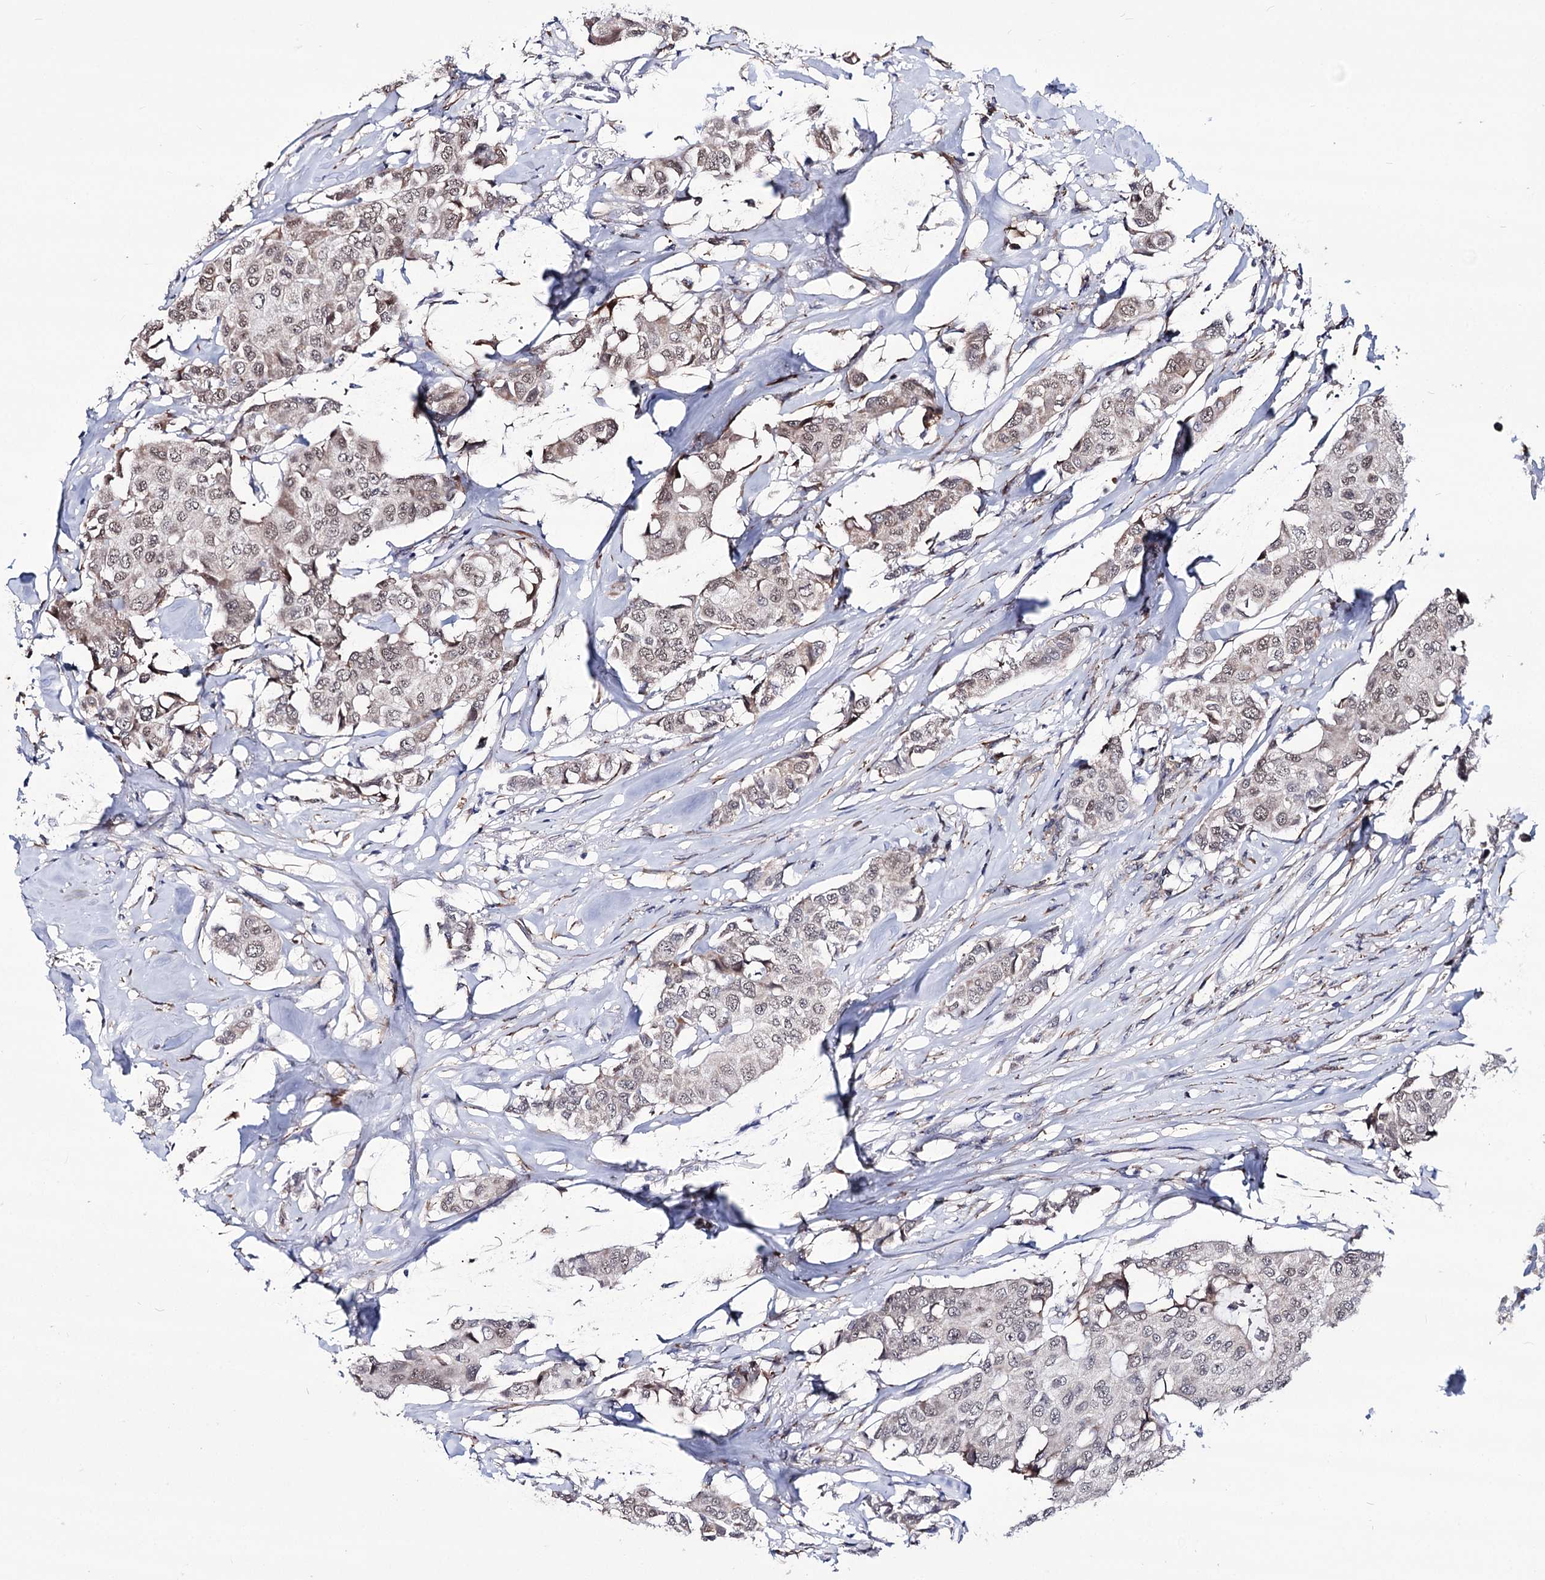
{"staining": {"intensity": "weak", "quantity": ">75%", "location": "nuclear"}, "tissue": "breast cancer", "cell_type": "Tumor cells", "image_type": "cancer", "snomed": [{"axis": "morphology", "description": "Duct carcinoma"}, {"axis": "topography", "description": "Breast"}], "caption": "Weak nuclear protein positivity is seen in about >75% of tumor cells in infiltrating ductal carcinoma (breast). (DAB (3,3'-diaminobenzidine) IHC, brown staining for protein, blue staining for nuclei).", "gene": "PPRC1", "patient": {"sex": "female", "age": 80}}